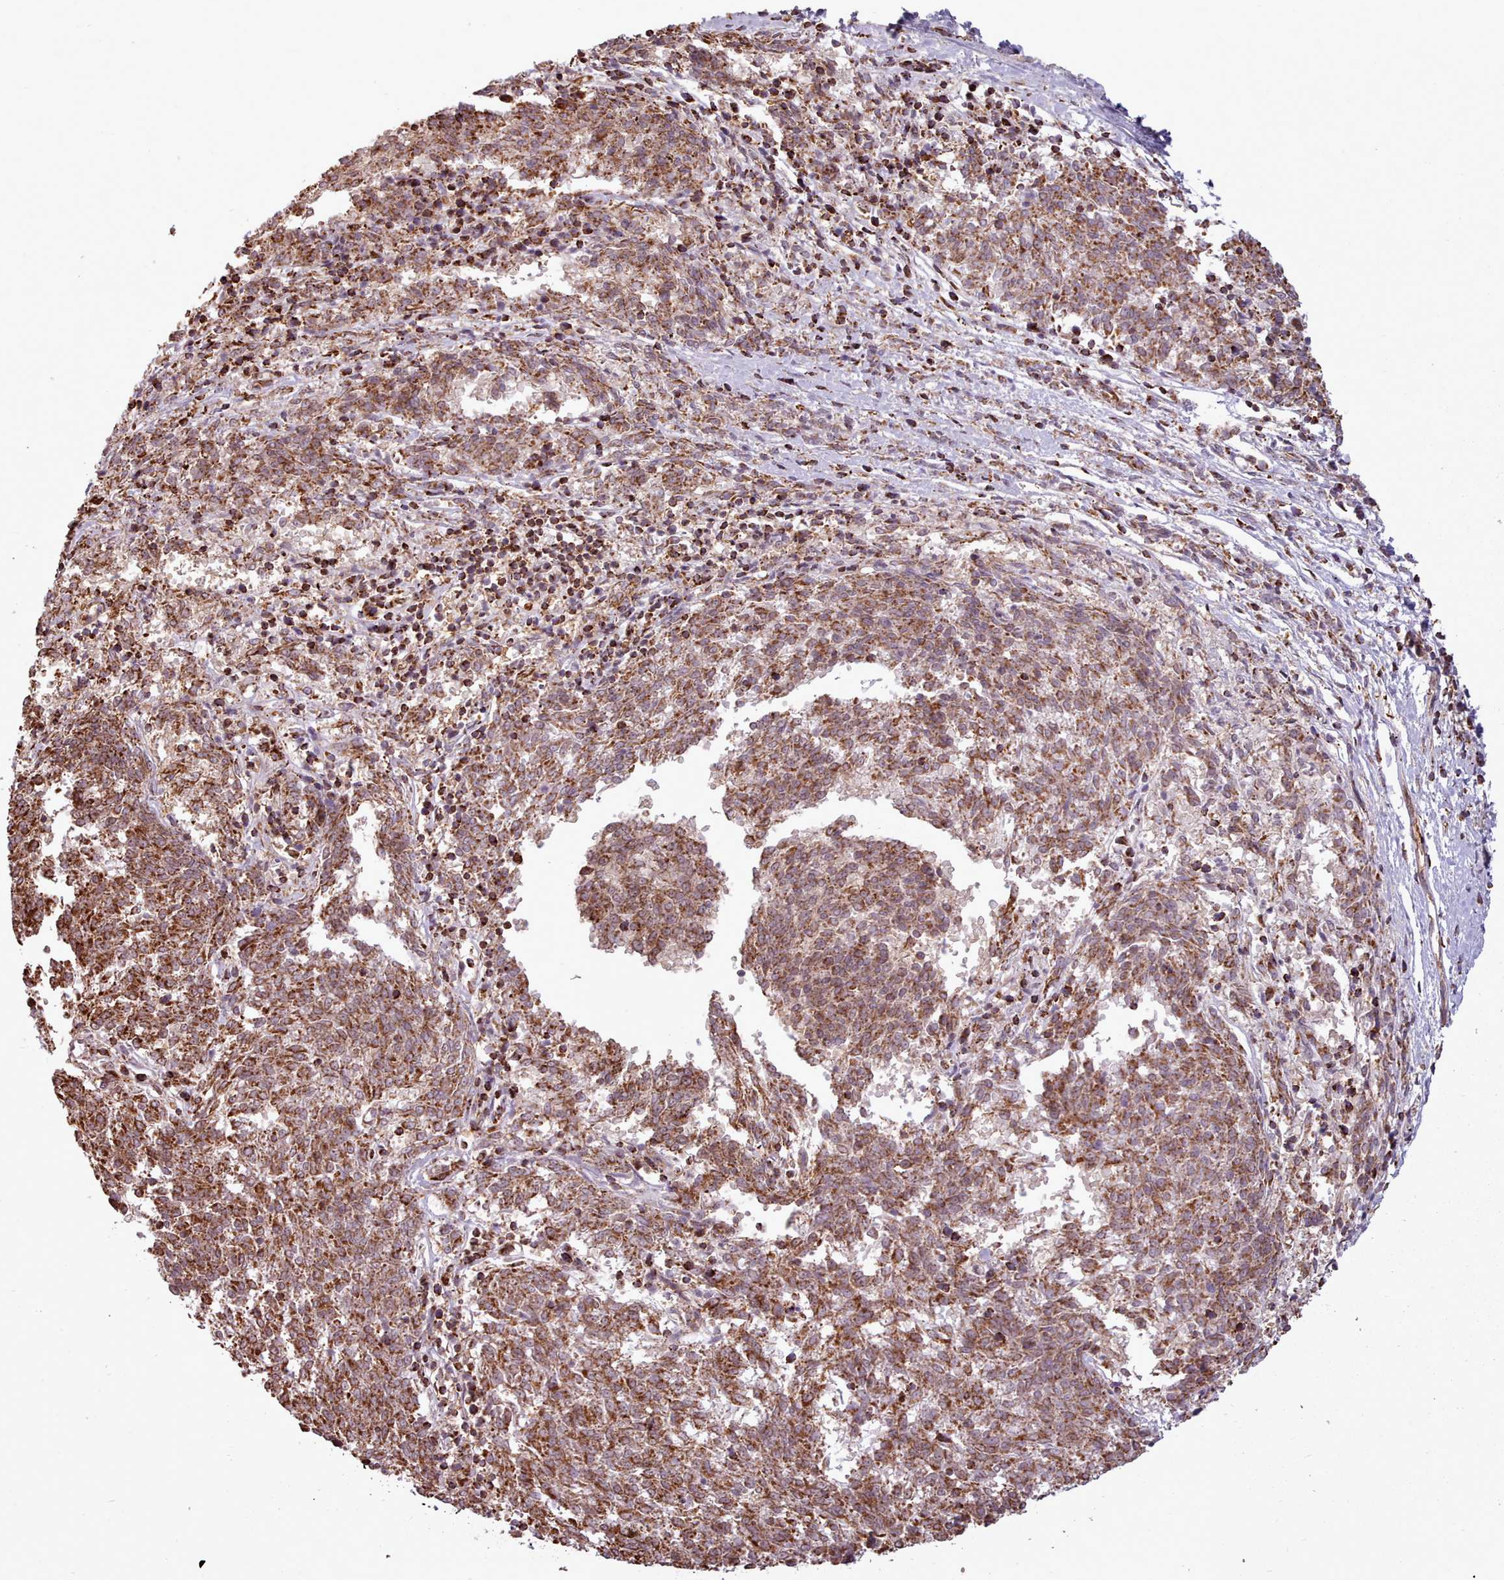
{"staining": {"intensity": "moderate", "quantity": ">75%", "location": "cytoplasmic/membranous"}, "tissue": "melanoma", "cell_type": "Tumor cells", "image_type": "cancer", "snomed": [{"axis": "morphology", "description": "Malignant melanoma, NOS"}, {"axis": "topography", "description": "Skin"}], "caption": "A brown stain labels moderate cytoplasmic/membranous positivity of a protein in malignant melanoma tumor cells. (DAB (3,3'-diaminobenzidine) IHC, brown staining for protein, blue staining for nuclei).", "gene": "ZMYM4", "patient": {"sex": "female", "age": 72}}